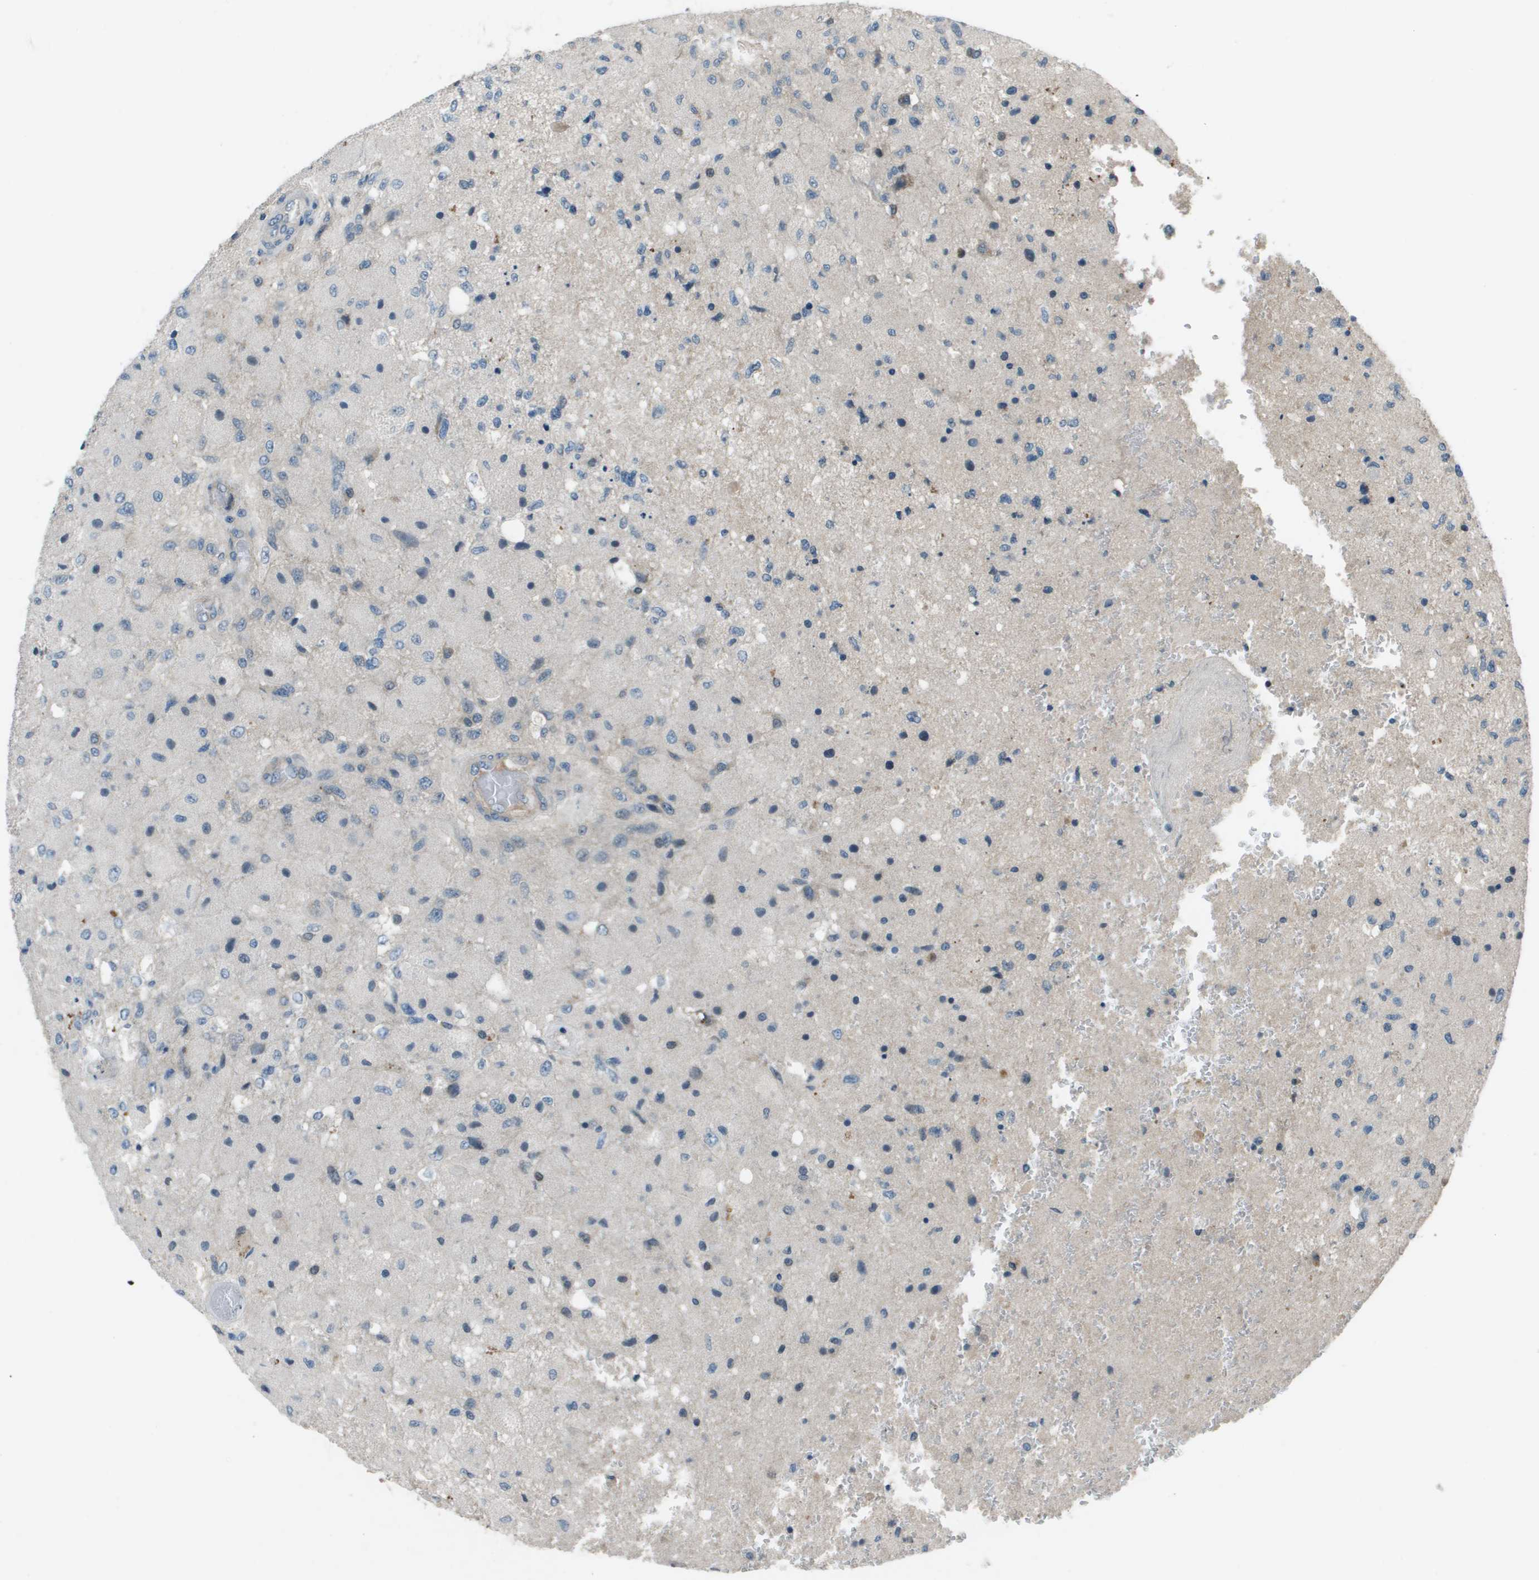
{"staining": {"intensity": "negative", "quantity": "none", "location": "none"}, "tissue": "glioma", "cell_type": "Tumor cells", "image_type": "cancer", "snomed": [{"axis": "morphology", "description": "Normal tissue, NOS"}, {"axis": "morphology", "description": "Glioma, malignant, High grade"}, {"axis": "topography", "description": "Cerebral cortex"}], "caption": "High magnification brightfield microscopy of glioma stained with DAB (brown) and counterstained with hematoxylin (blue): tumor cells show no significant positivity. (Brightfield microscopy of DAB IHC at high magnification).", "gene": "PCOLCE", "patient": {"sex": "male", "age": 77}}